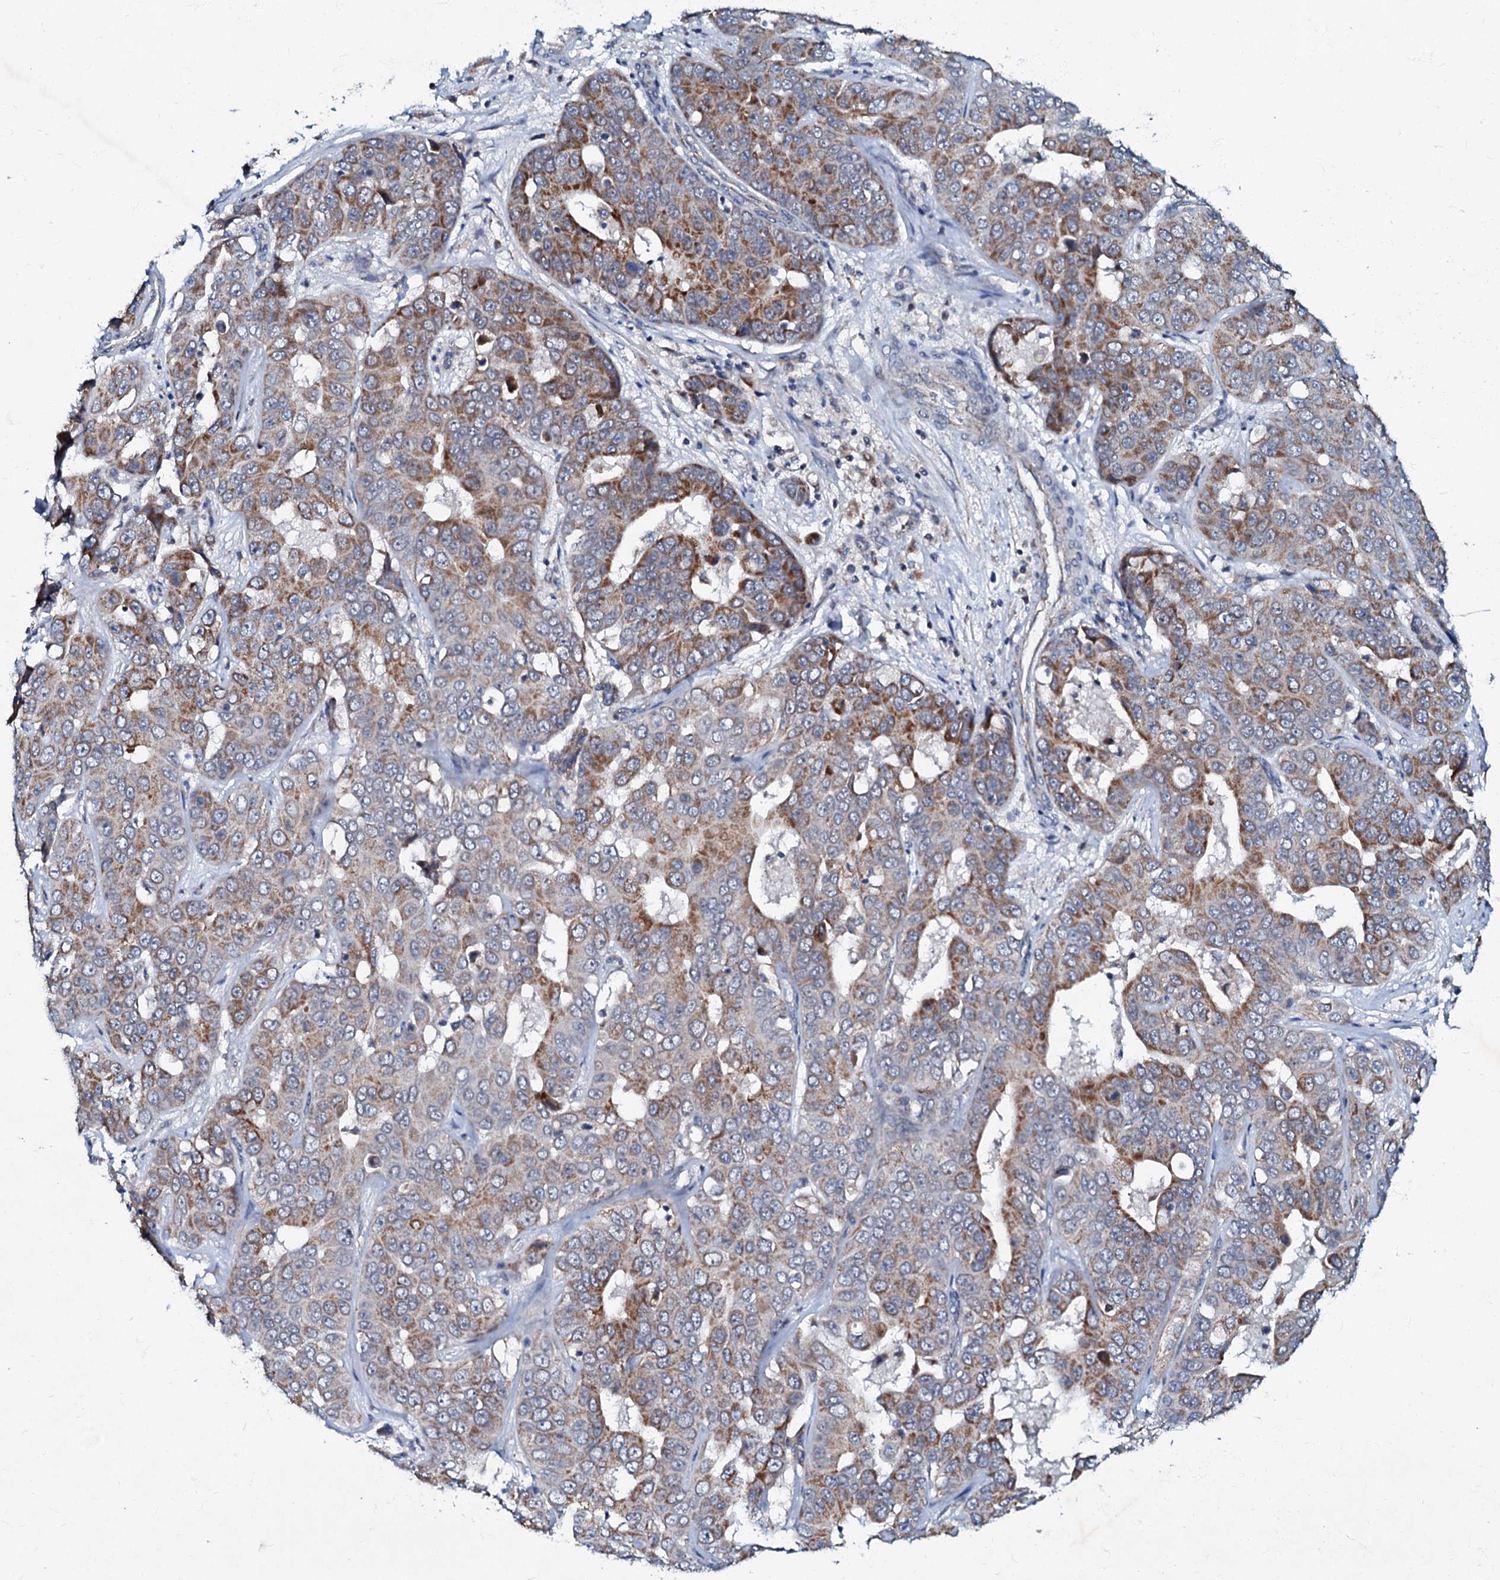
{"staining": {"intensity": "moderate", "quantity": ">75%", "location": "cytoplasmic/membranous"}, "tissue": "liver cancer", "cell_type": "Tumor cells", "image_type": "cancer", "snomed": [{"axis": "morphology", "description": "Cholangiocarcinoma"}, {"axis": "topography", "description": "Liver"}], "caption": "Protein staining exhibits moderate cytoplasmic/membranous staining in about >75% of tumor cells in cholangiocarcinoma (liver).", "gene": "MRPL51", "patient": {"sex": "female", "age": 52}}